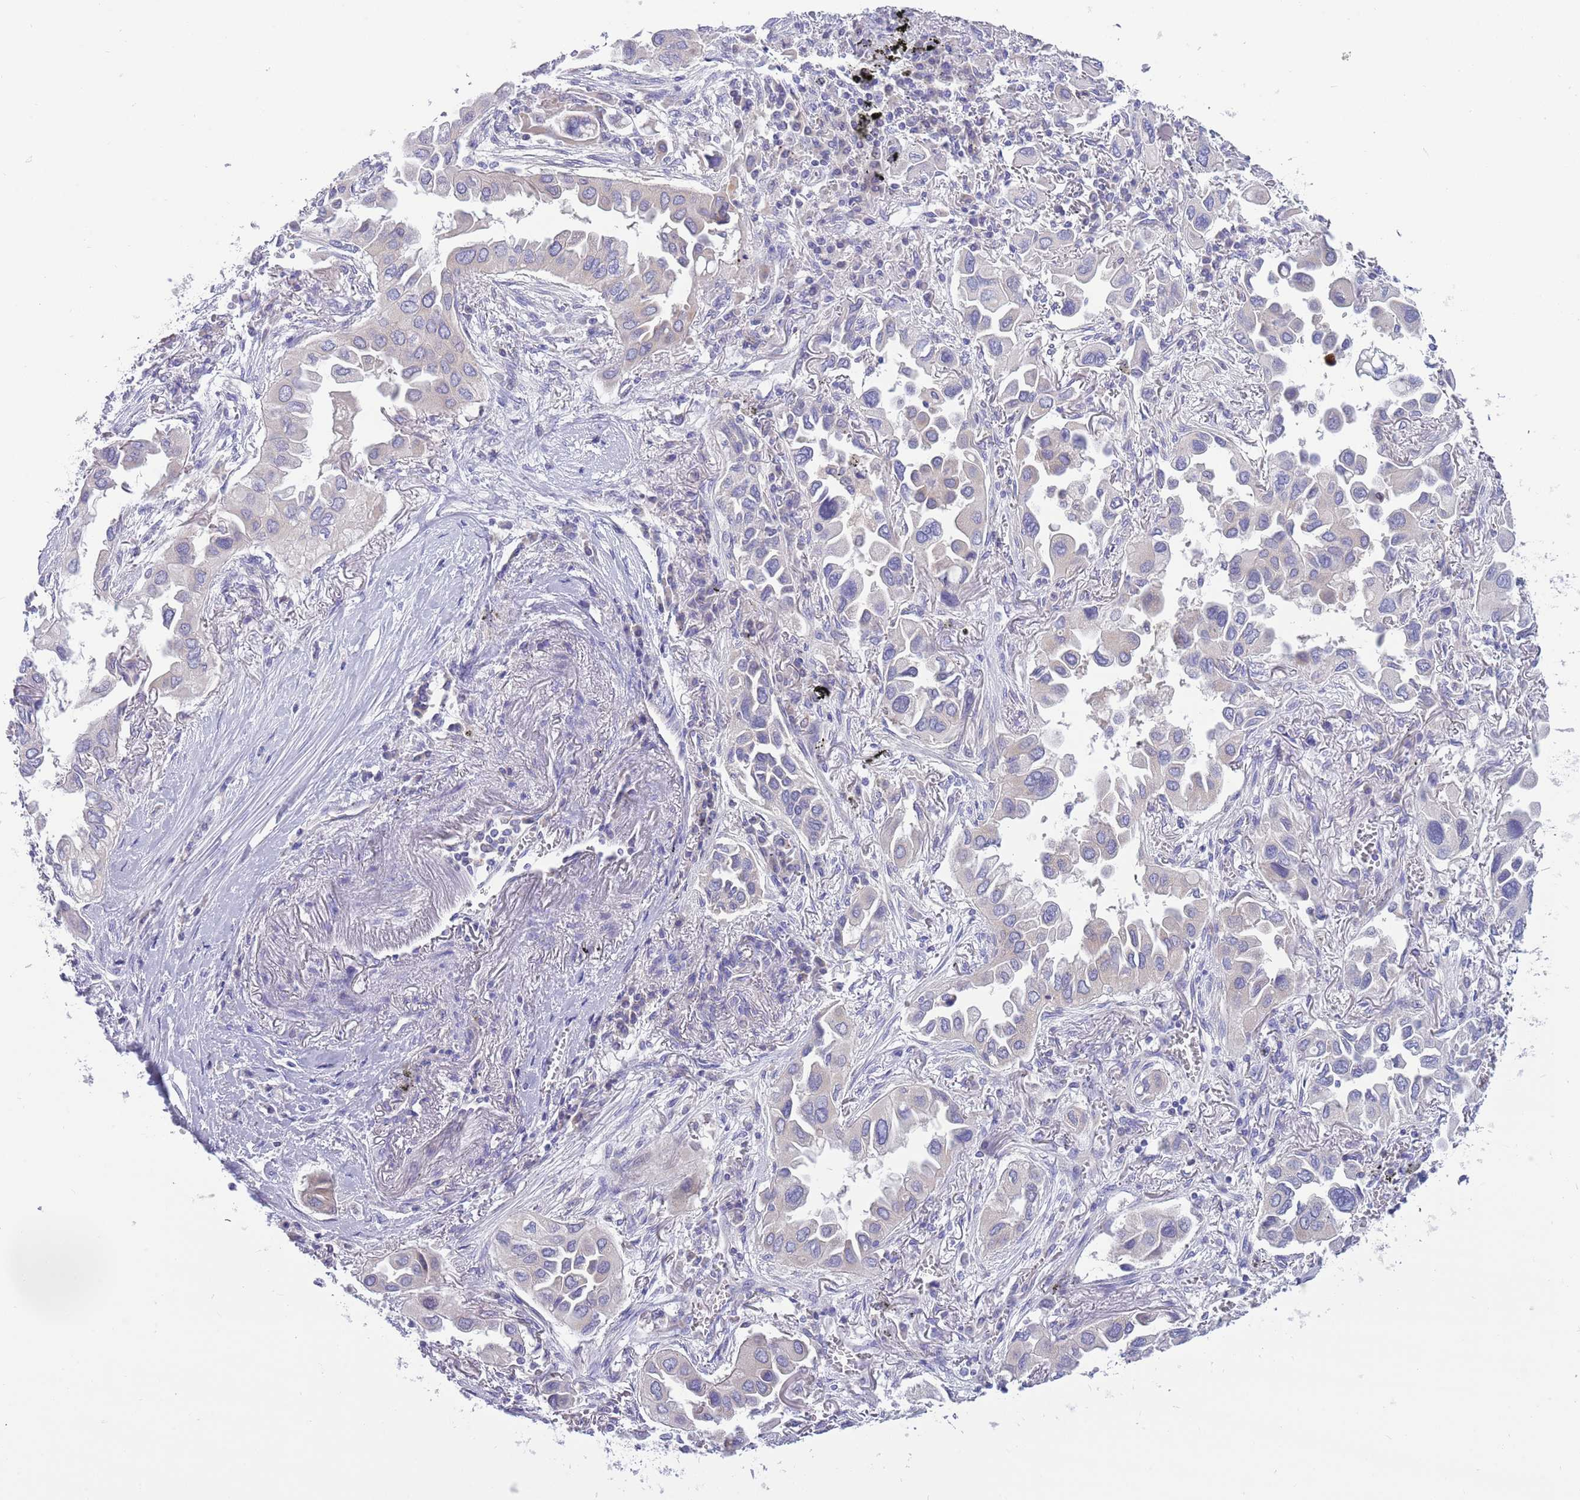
{"staining": {"intensity": "negative", "quantity": "none", "location": "none"}, "tissue": "lung cancer", "cell_type": "Tumor cells", "image_type": "cancer", "snomed": [{"axis": "morphology", "description": "Adenocarcinoma, NOS"}, {"axis": "topography", "description": "Lung"}], "caption": "Tumor cells are negative for protein expression in human adenocarcinoma (lung).", "gene": "DDHD1", "patient": {"sex": "female", "age": 76}}